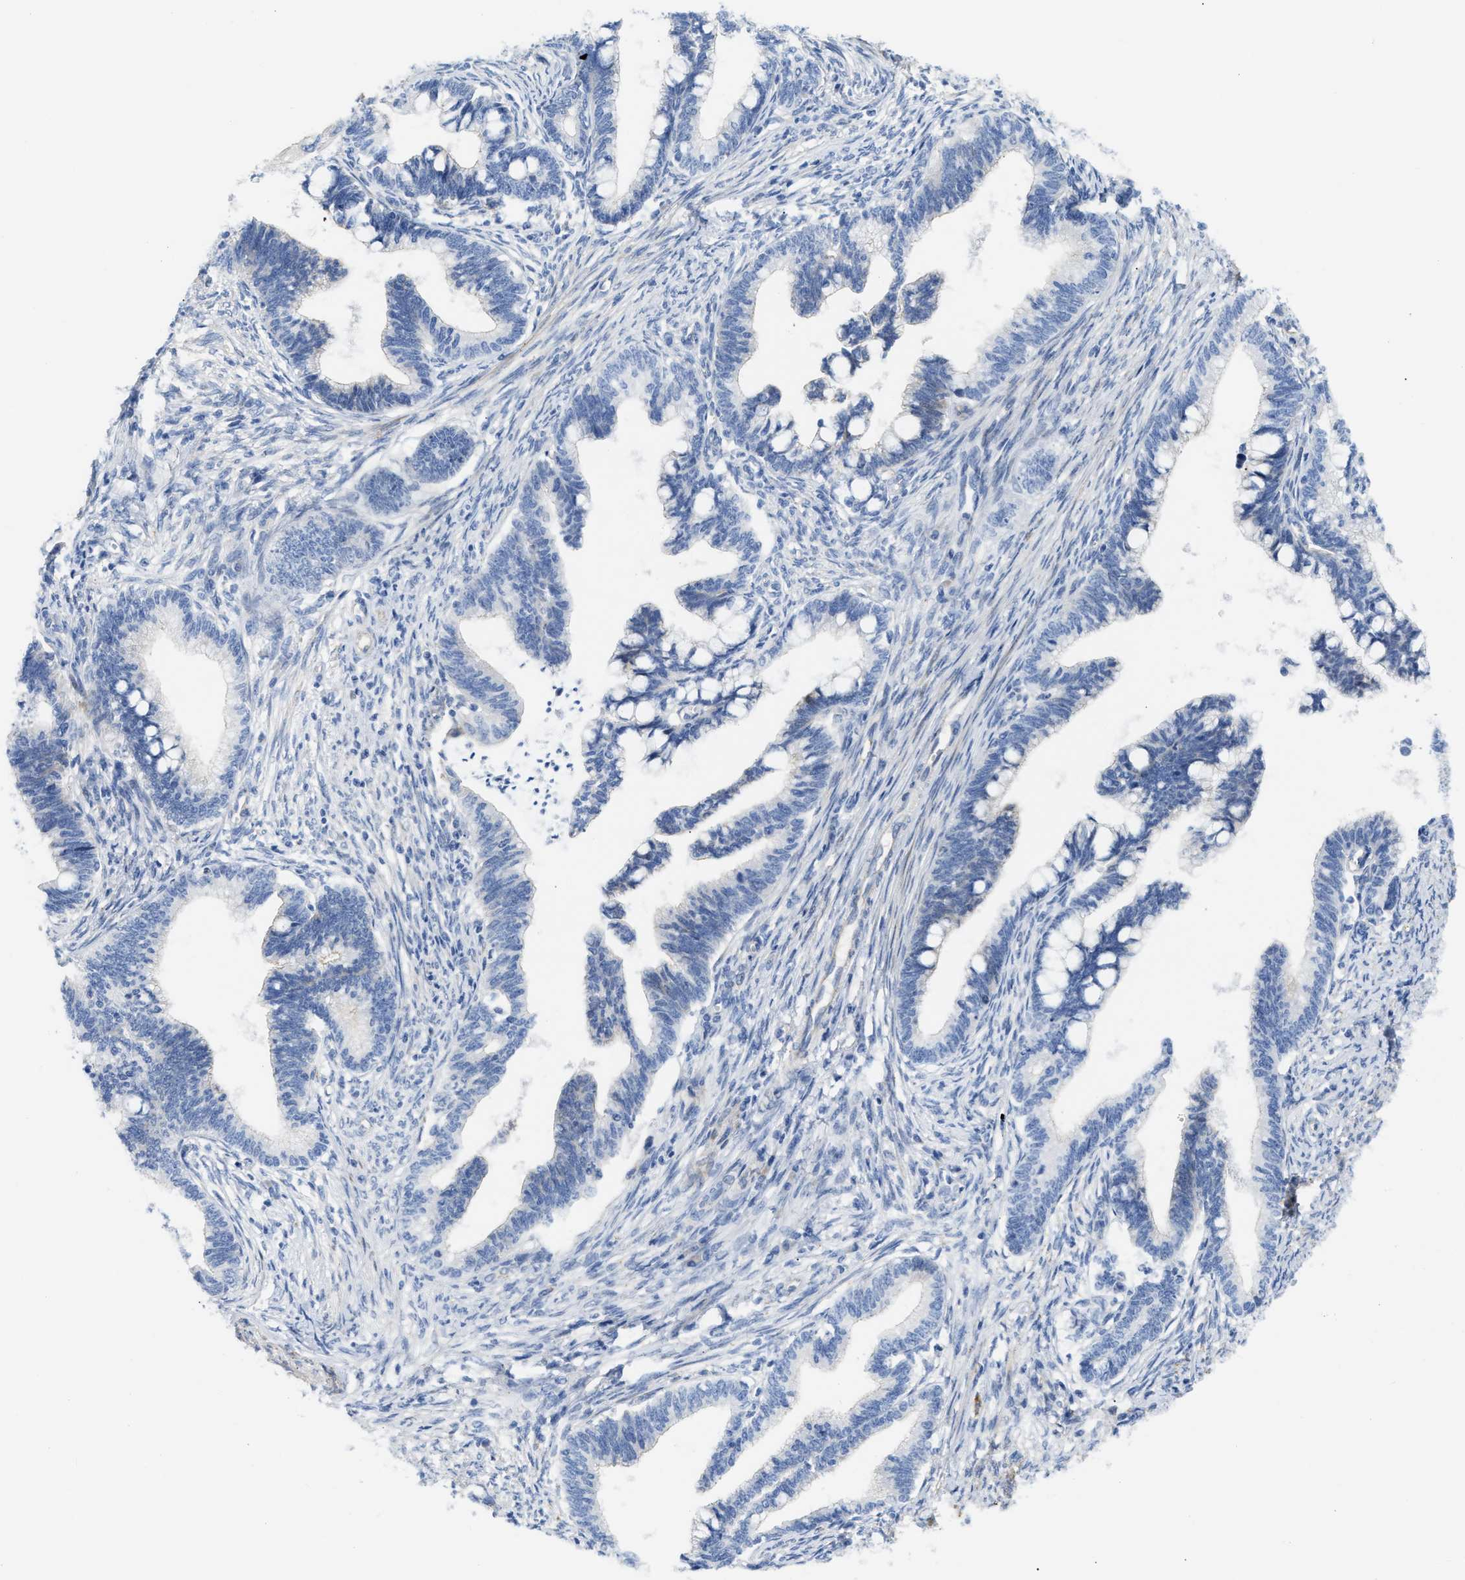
{"staining": {"intensity": "negative", "quantity": "none", "location": "none"}, "tissue": "cervical cancer", "cell_type": "Tumor cells", "image_type": "cancer", "snomed": [{"axis": "morphology", "description": "Adenocarcinoma, NOS"}, {"axis": "topography", "description": "Cervix"}], "caption": "A high-resolution image shows immunohistochemistry staining of cervical cancer, which shows no significant positivity in tumor cells.", "gene": "FHL1", "patient": {"sex": "female", "age": 36}}